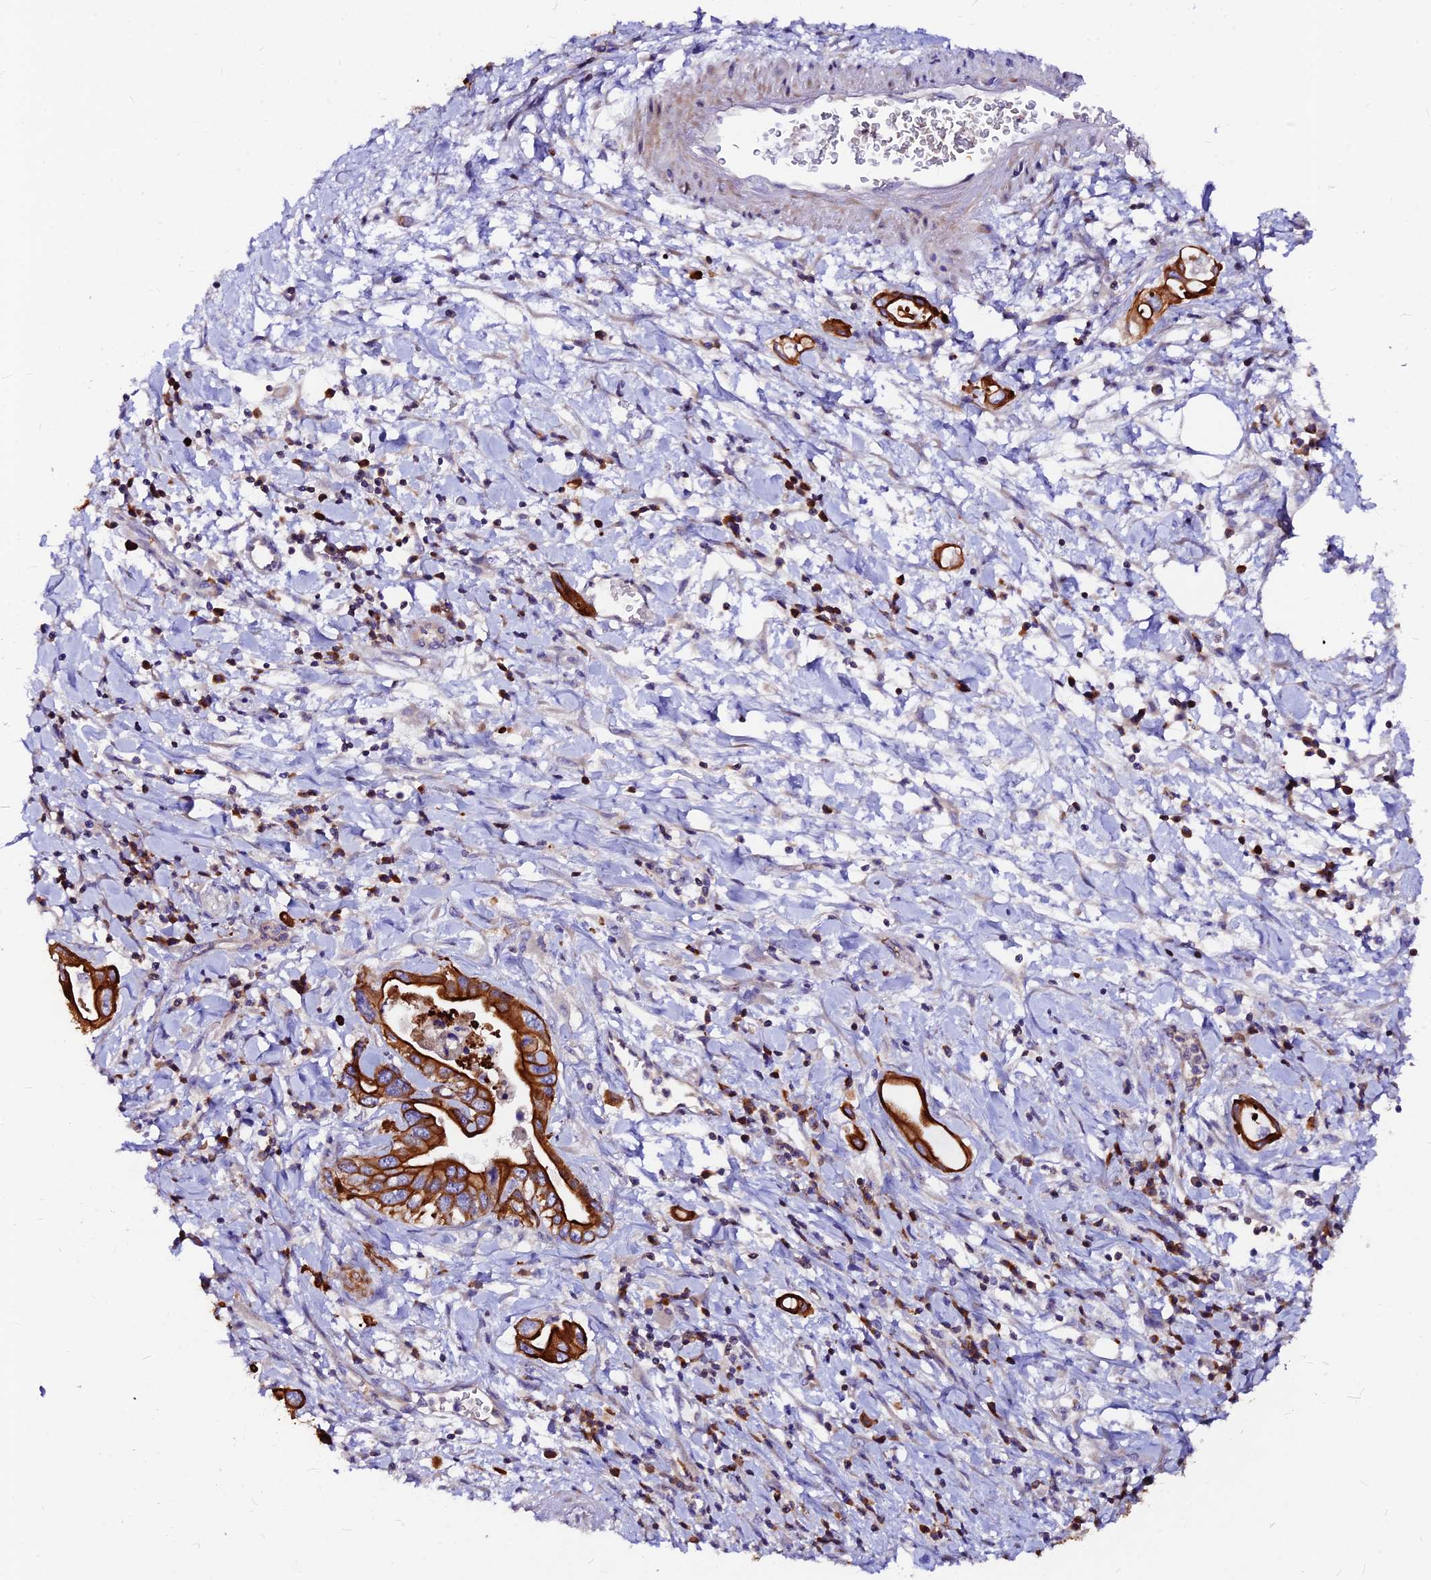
{"staining": {"intensity": "strong", "quantity": ">75%", "location": "cytoplasmic/membranous"}, "tissue": "pancreatic cancer", "cell_type": "Tumor cells", "image_type": "cancer", "snomed": [{"axis": "morphology", "description": "Adenocarcinoma, NOS"}, {"axis": "topography", "description": "Pancreas"}], "caption": "DAB immunohistochemical staining of pancreatic cancer displays strong cytoplasmic/membranous protein positivity in approximately >75% of tumor cells. The staining was performed using DAB to visualize the protein expression in brown, while the nuclei were stained in blue with hematoxylin (Magnification: 20x).", "gene": "DENND2D", "patient": {"sex": "female", "age": 77}}